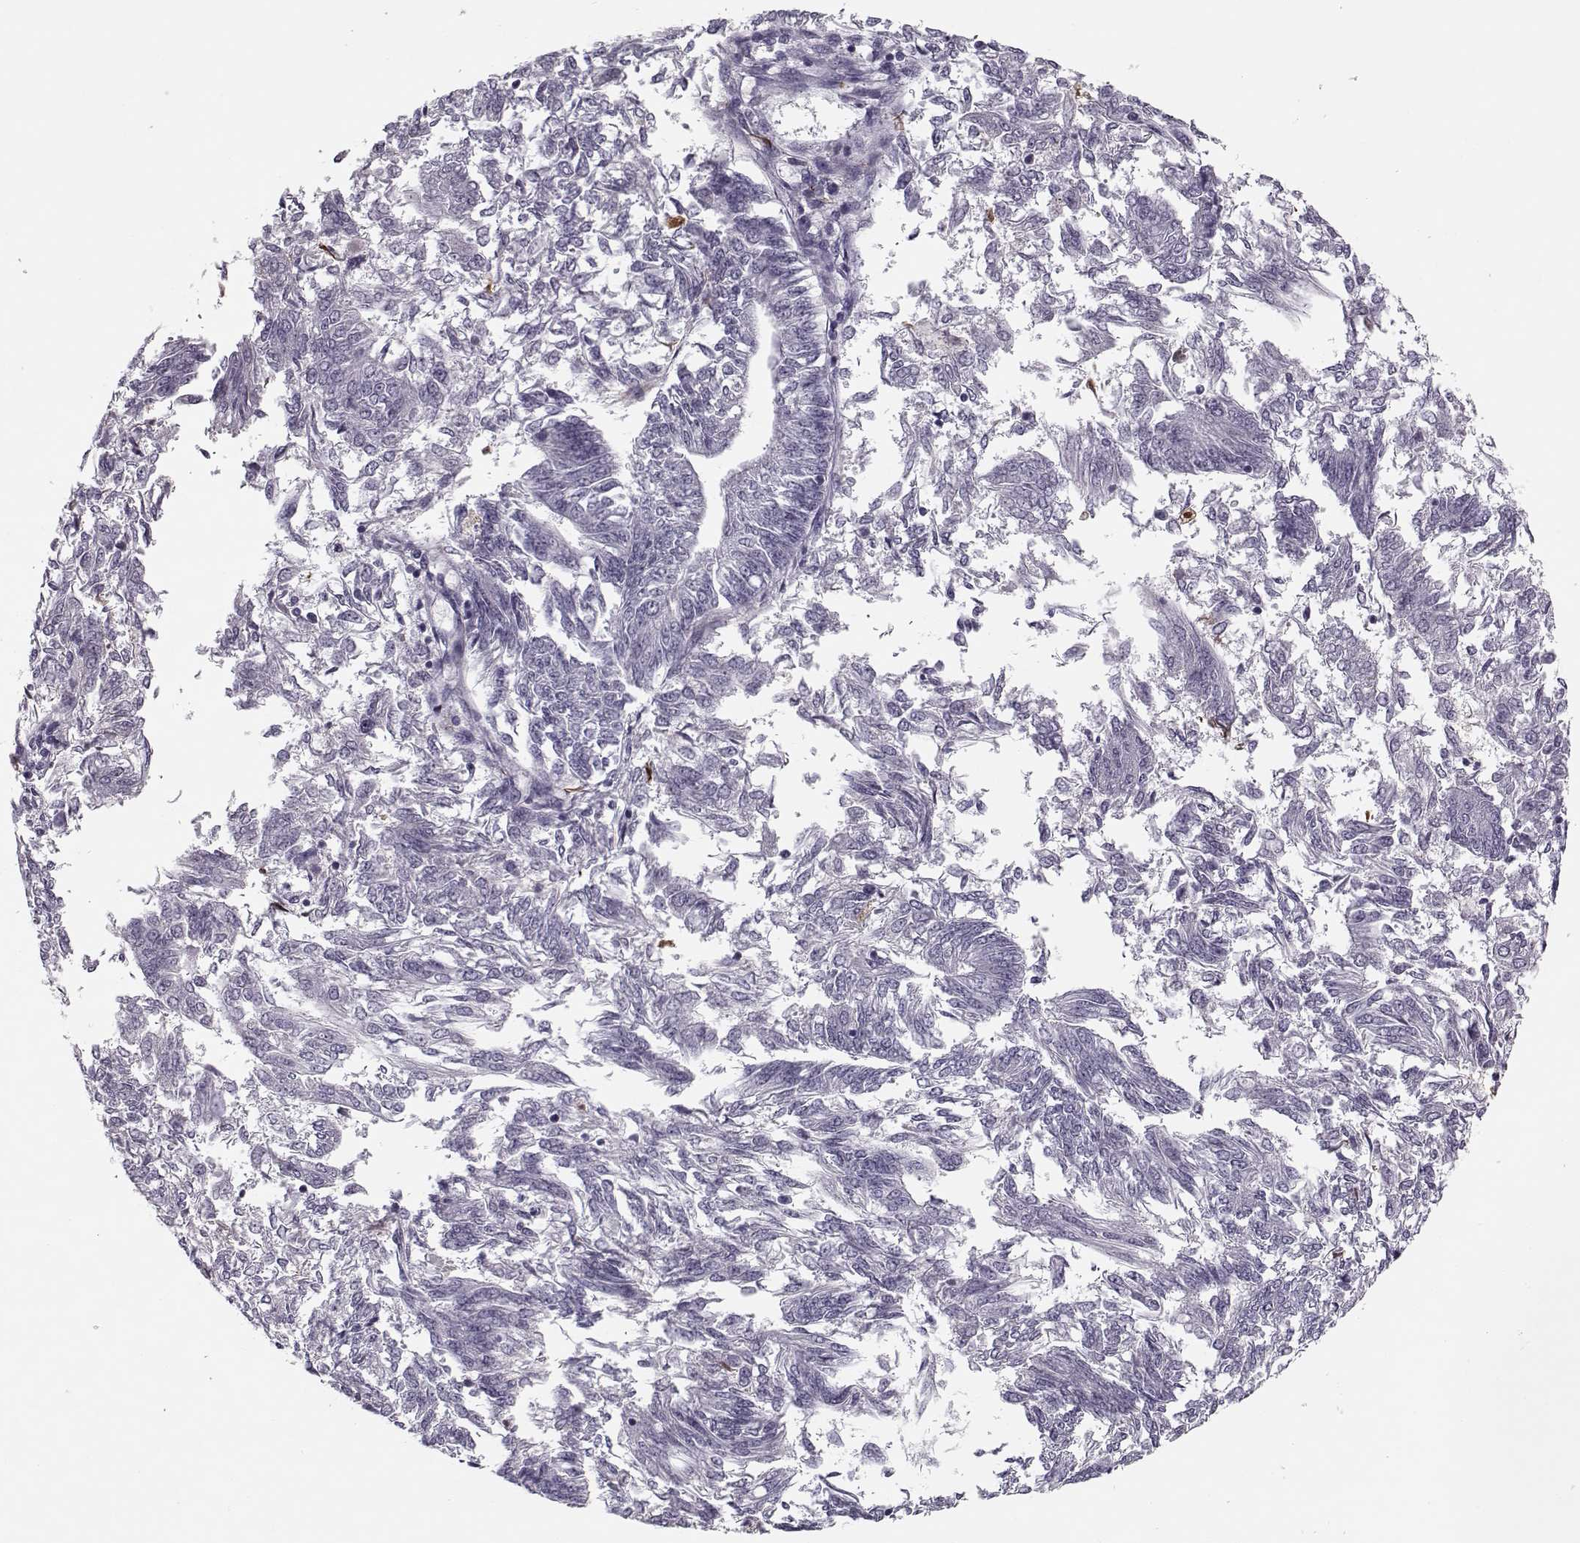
{"staining": {"intensity": "negative", "quantity": "none", "location": "none"}, "tissue": "endometrial cancer", "cell_type": "Tumor cells", "image_type": "cancer", "snomed": [{"axis": "morphology", "description": "Adenocarcinoma, NOS"}, {"axis": "topography", "description": "Endometrium"}], "caption": "Immunohistochemistry photomicrograph of neoplastic tissue: human adenocarcinoma (endometrial) stained with DAB exhibits no significant protein positivity in tumor cells.", "gene": "DNAI3", "patient": {"sex": "female", "age": 58}}